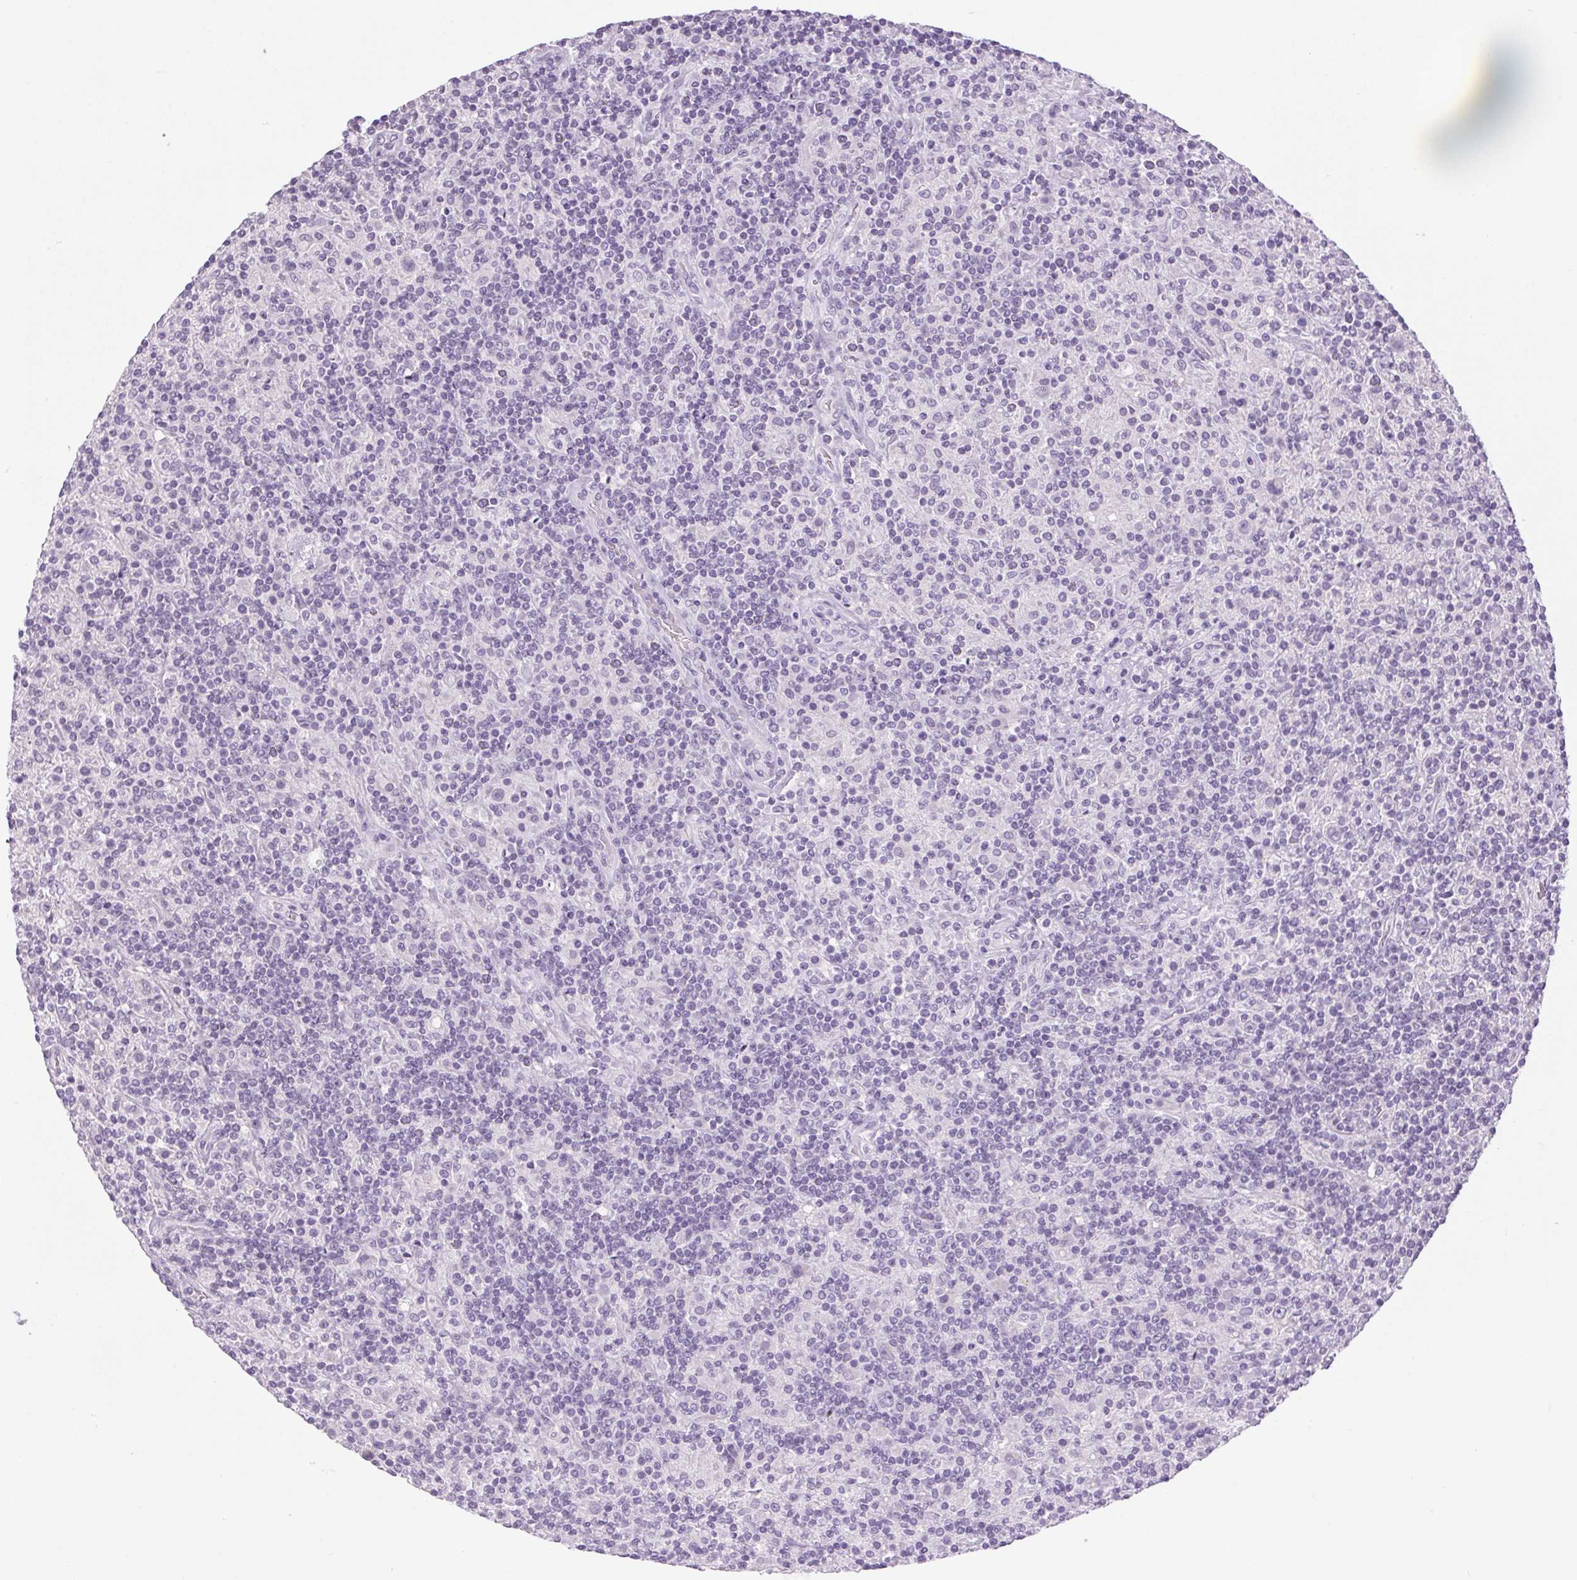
{"staining": {"intensity": "negative", "quantity": "none", "location": "none"}, "tissue": "lymphoma", "cell_type": "Tumor cells", "image_type": "cancer", "snomed": [{"axis": "morphology", "description": "Hodgkin's disease, NOS"}, {"axis": "topography", "description": "Lymph node"}], "caption": "IHC micrograph of neoplastic tissue: lymphoma stained with DAB (3,3'-diaminobenzidine) demonstrates no significant protein expression in tumor cells. Nuclei are stained in blue.", "gene": "POPDC2", "patient": {"sex": "male", "age": 70}}